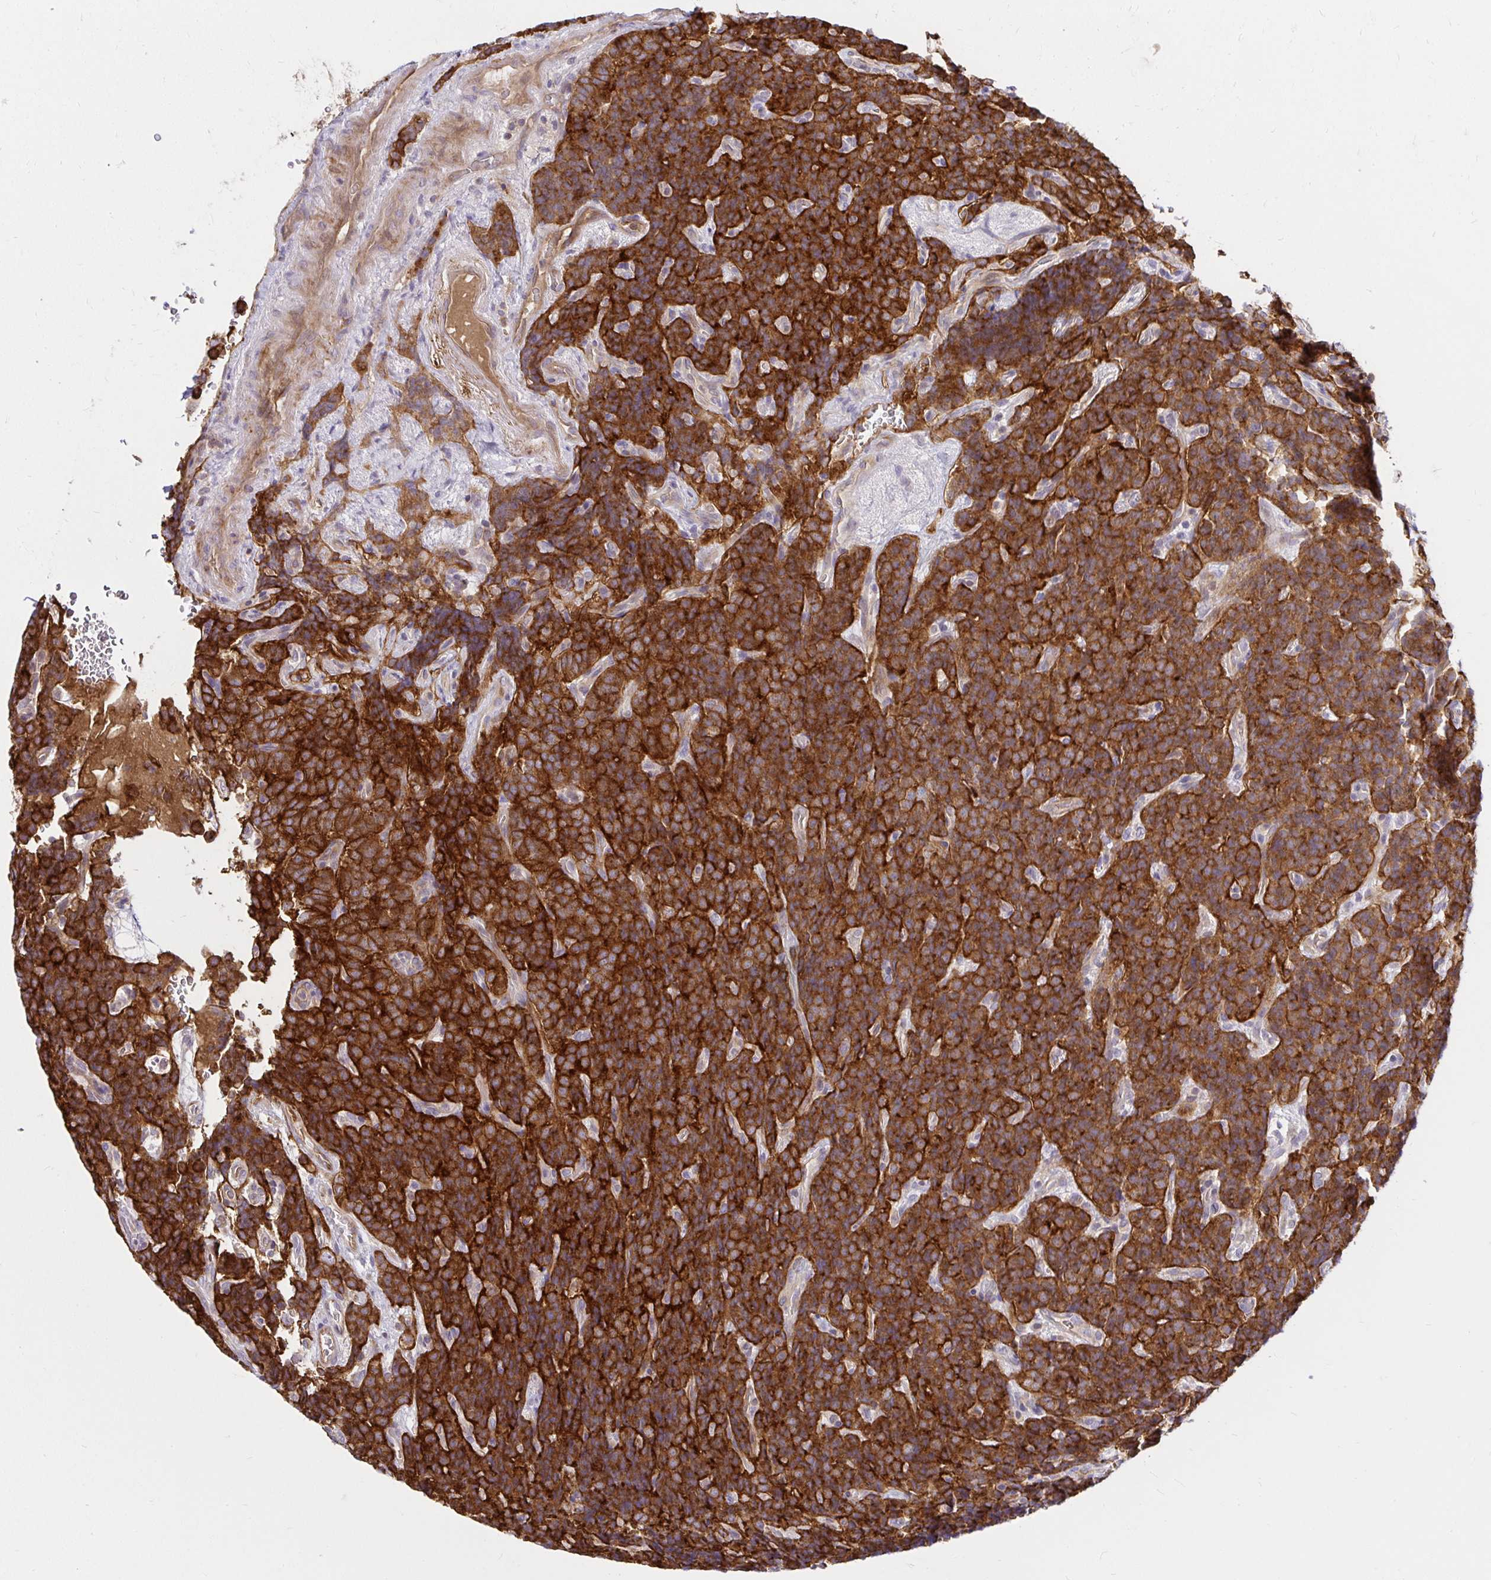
{"staining": {"intensity": "strong", "quantity": ">75%", "location": "cytoplasmic/membranous"}, "tissue": "carcinoid", "cell_type": "Tumor cells", "image_type": "cancer", "snomed": [{"axis": "morphology", "description": "Carcinoid, malignant, NOS"}, {"axis": "topography", "description": "Pancreas"}], "caption": "This is a photomicrograph of immunohistochemistry staining of carcinoid, which shows strong positivity in the cytoplasmic/membranous of tumor cells.", "gene": "ITGA2", "patient": {"sex": "male", "age": 36}}